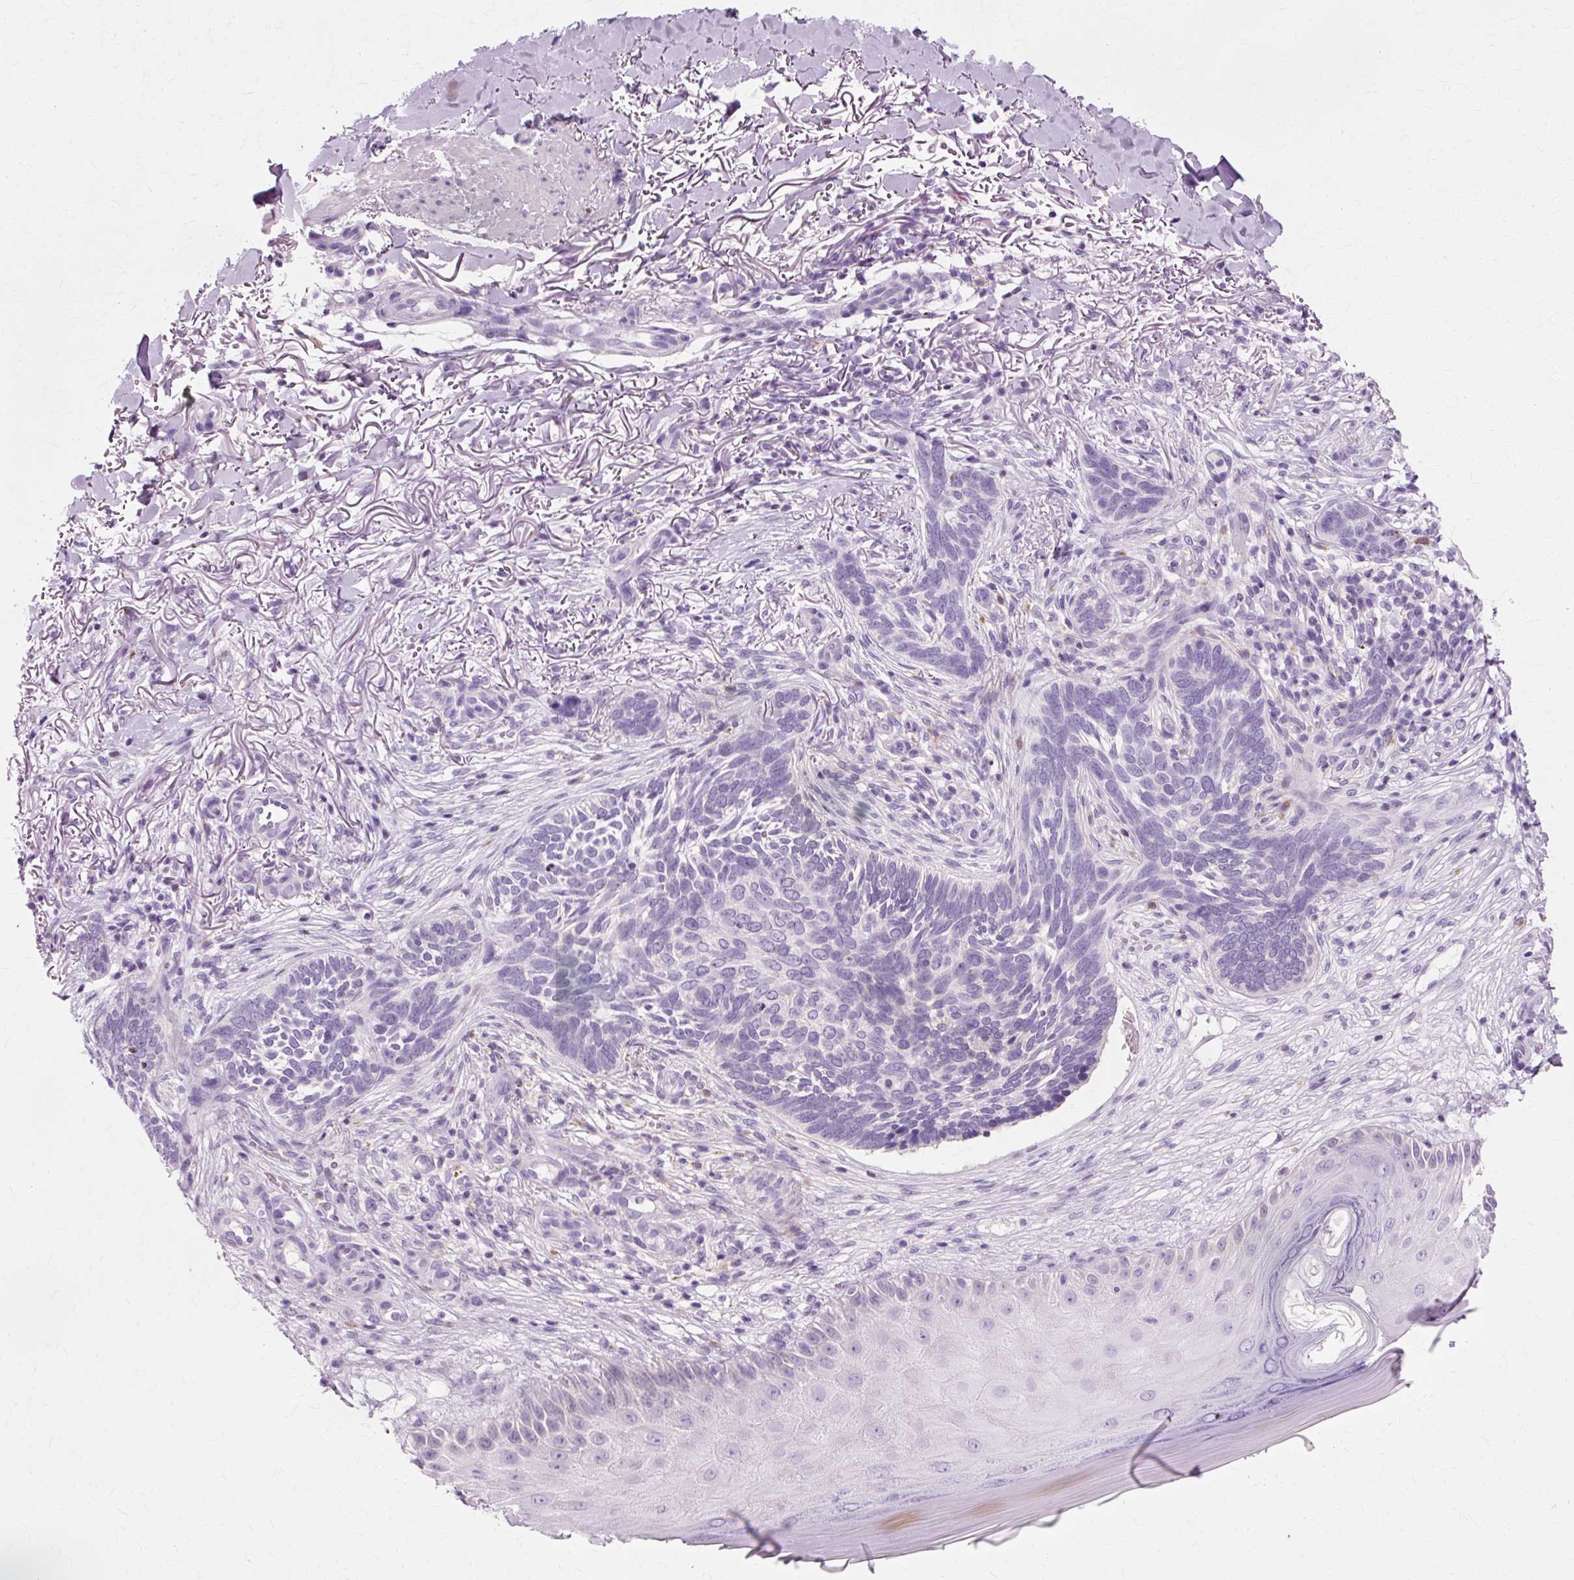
{"staining": {"intensity": "negative", "quantity": "none", "location": "none"}, "tissue": "skin cancer", "cell_type": "Tumor cells", "image_type": "cancer", "snomed": [{"axis": "morphology", "description": "Normal tissue, NOS"}, {"axis": "morphology", "description": "Basal cell carcinoma"}, {"axis": "topography", "description": "Skin"}], "caption": "High magnification brightfield microscopy of basal cell carcinoma (skin) stained with DAB (3,3'-diaminobenzidine) (brown) and counterstained with hematoxylin (blue): tumor cells show no significant positivity.", "gene": "VN1R2", "patient": {"sex": "female", "age": 67}}